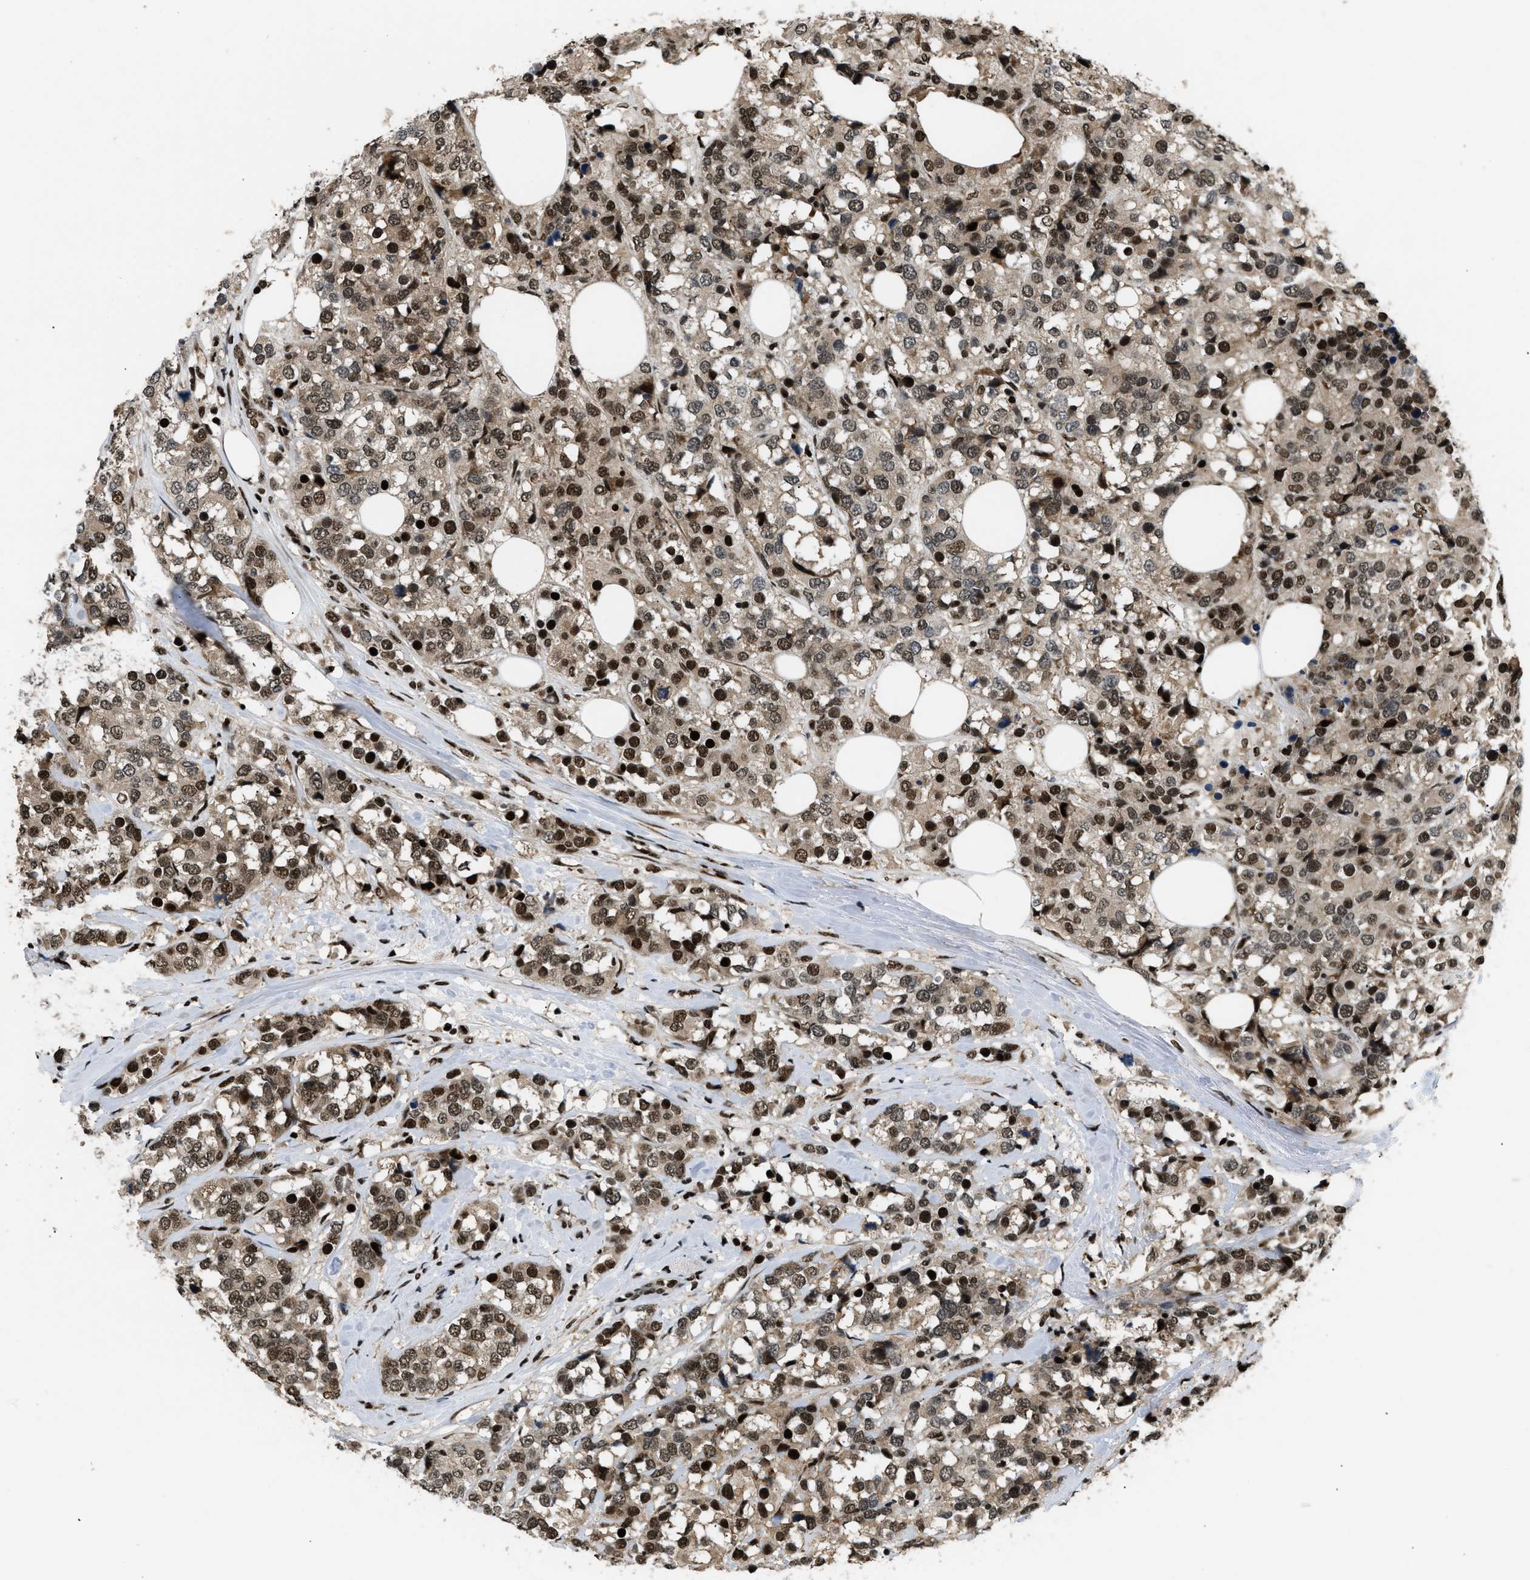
{"staining": {"intensity": "strong", "quantity": "25%-75%", "location": "cytoplasmic/membranous,nuclear"}, "tissue": "breast cancer", "cell_type": "Tumor cells", "image_type": "cancer", "snomed": [{"axis": "morphology", "description": "Lobular carcinoma"}, {"axis": "topography", "description": "Breast"}], "caption": "The photomicrograph shows a brown stain indicating the presence of a protein in the cytoplasmic/membranous and nuclear of tumor cells in lobular carcinoma (breast). (Stains: DAB (3,3'-diaminobenzidine) in brown, nuclei in blue, Microscopy: brightfield microscopy at high magnification).", "gene": "RBM5", "patient": {"sex": "female", "age": 59}}